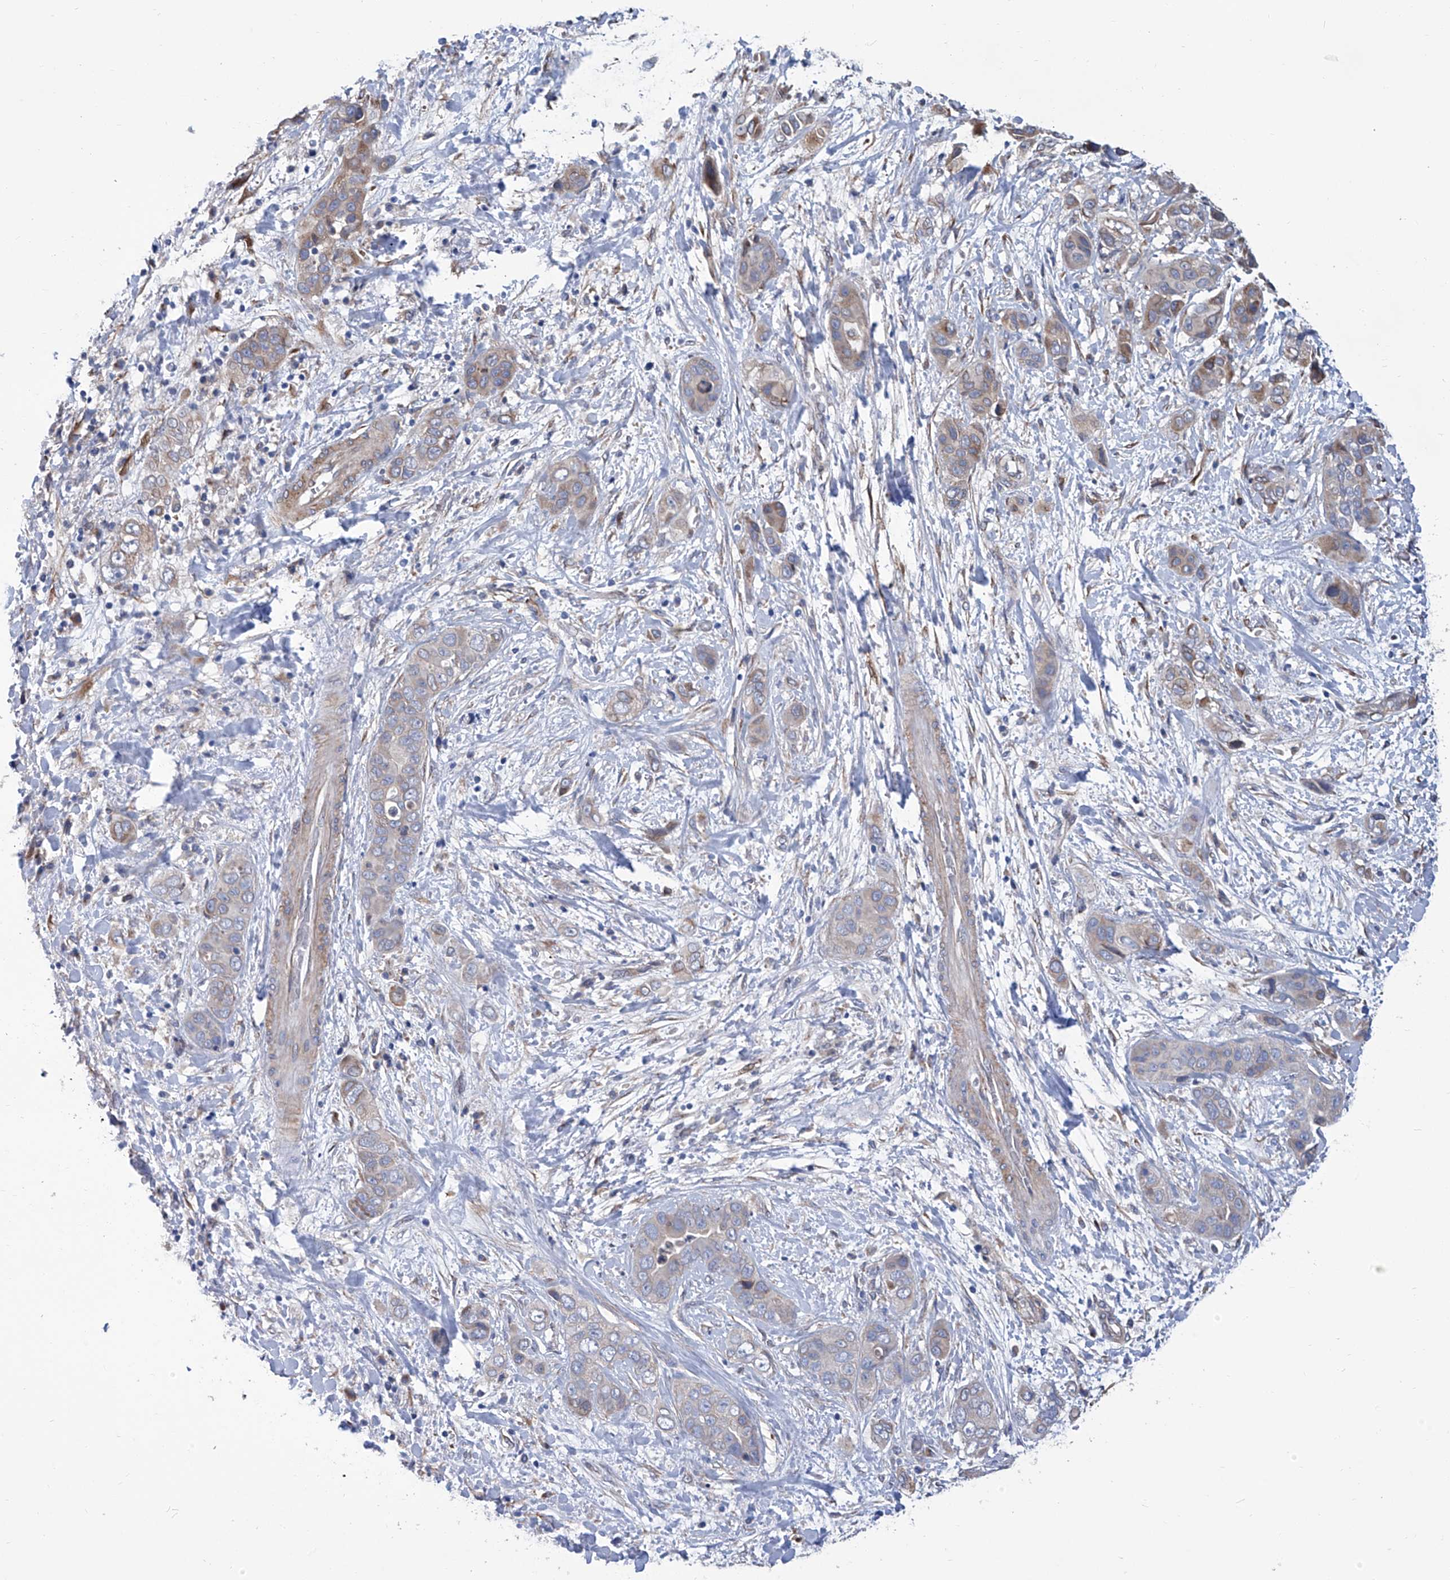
{"staining": {"intensity": "weak", "quantity": "25%-75%", "location": "cytoplasmic/membranous"}, "tissue": "liver cancer", "cell_type": "Tumor cells", "image_type": "cancer", "snomed": [{"axis": "morphology", "description": "Cholangiocarcinoma"}, {"axis": "topography", "description": "Liver"}], "caption": "Approximately 25%-75% of tumor cells in human liver cholangiocarcinoma display weak cytoplasmic/membranous protein positivity as visualized by brown immunohistochemical staining.", "gene": "SMS", "patient": {"sex": "female", "age": 52}}